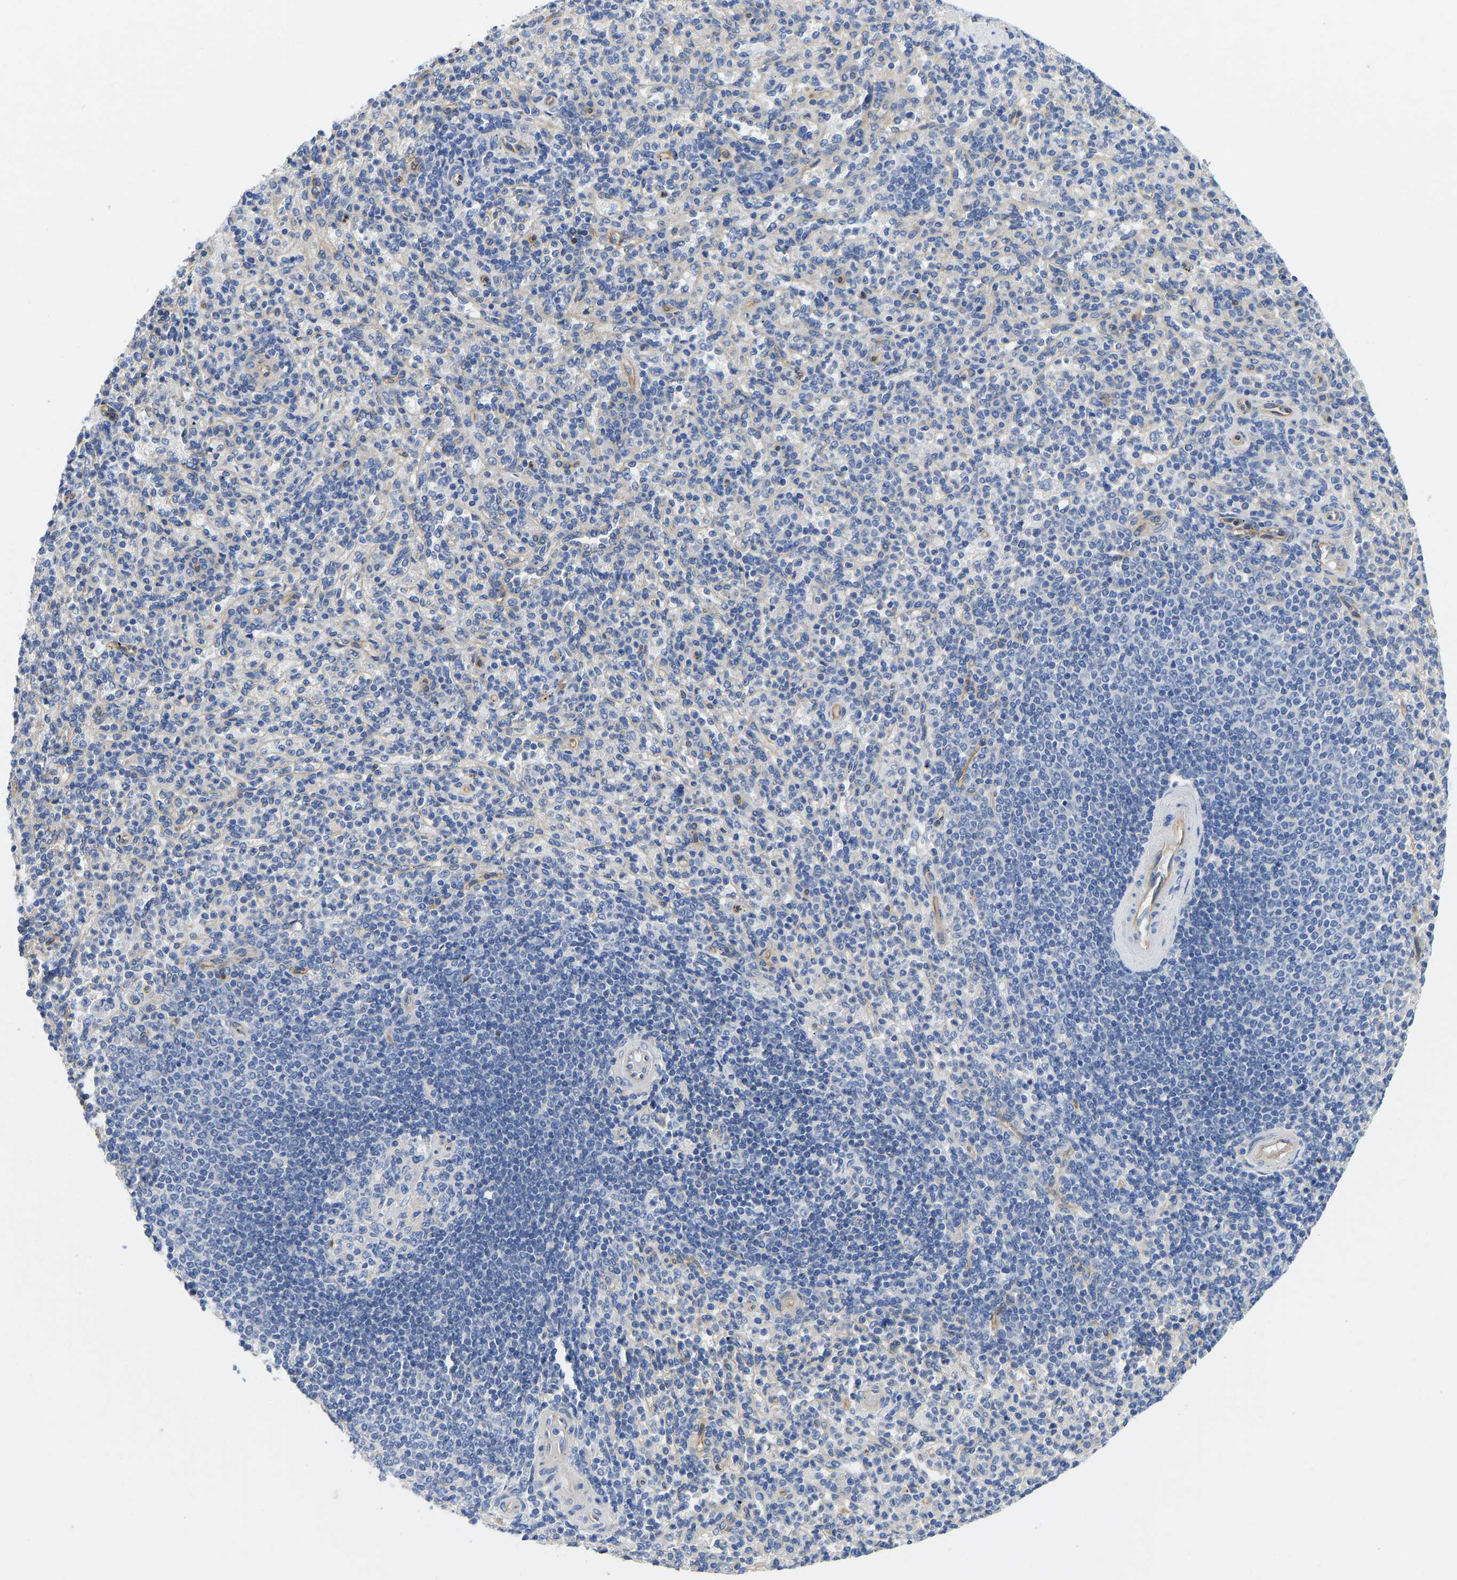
{"staining": {"intensity": "negative", "quantity": "none", "location": "none"}, "tissue": "spleen", "cell_type": "Cells in red pulp", "image_type": "normal", "snomed": [{"axis": "morphology", "description": "Normal tissue, NOS"}, {"axis": "topography", "description": "Spleen"}], "caption": "High power microscopy image of an IHC image of benign spleen, revealing no significant expression in cells in red pulp.", "gene": "CHAD", "patient": {"sex": "male", "age": 36}}